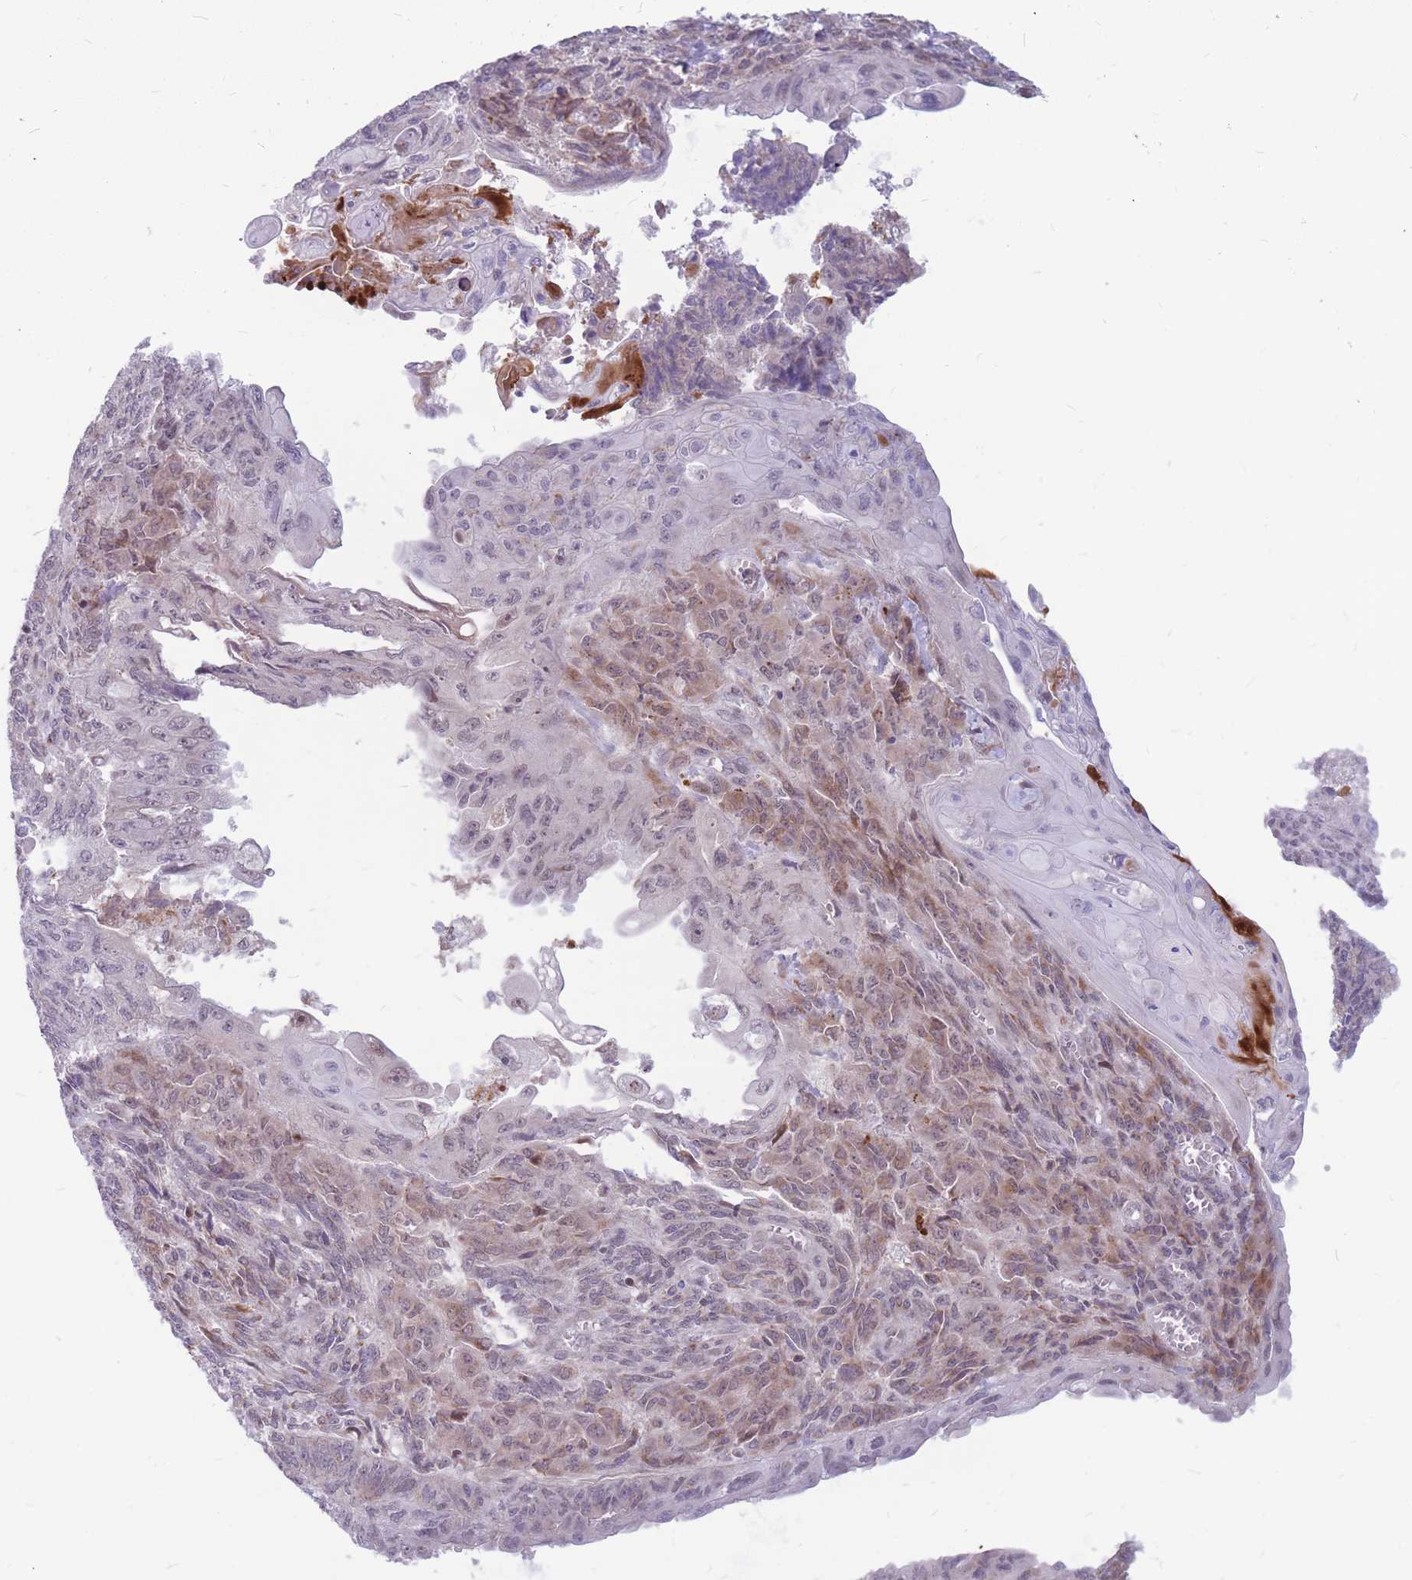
{"staining": {"intensity": "weak", "quantity": "<25%", "location": "cytoplasmic/membranous"}, "tissue": "endometrial cancer", "cell_type": "Tumor cells", "image_type": "cancer", "snomed": [{"axis": "morphology", "description": "Adenocarcinoma, NOS"}, {"axis": "topography", "description": "Endometrium"}], "caption": "Immunohistochemistry (IHC) image of neoplastic tissue: adenocarcinoma (endometrial) stained with DAB displays no significant protein positivity in tumor cells.", "gene": "ADD2", "patient": {"sex": "female", "age": 32}}